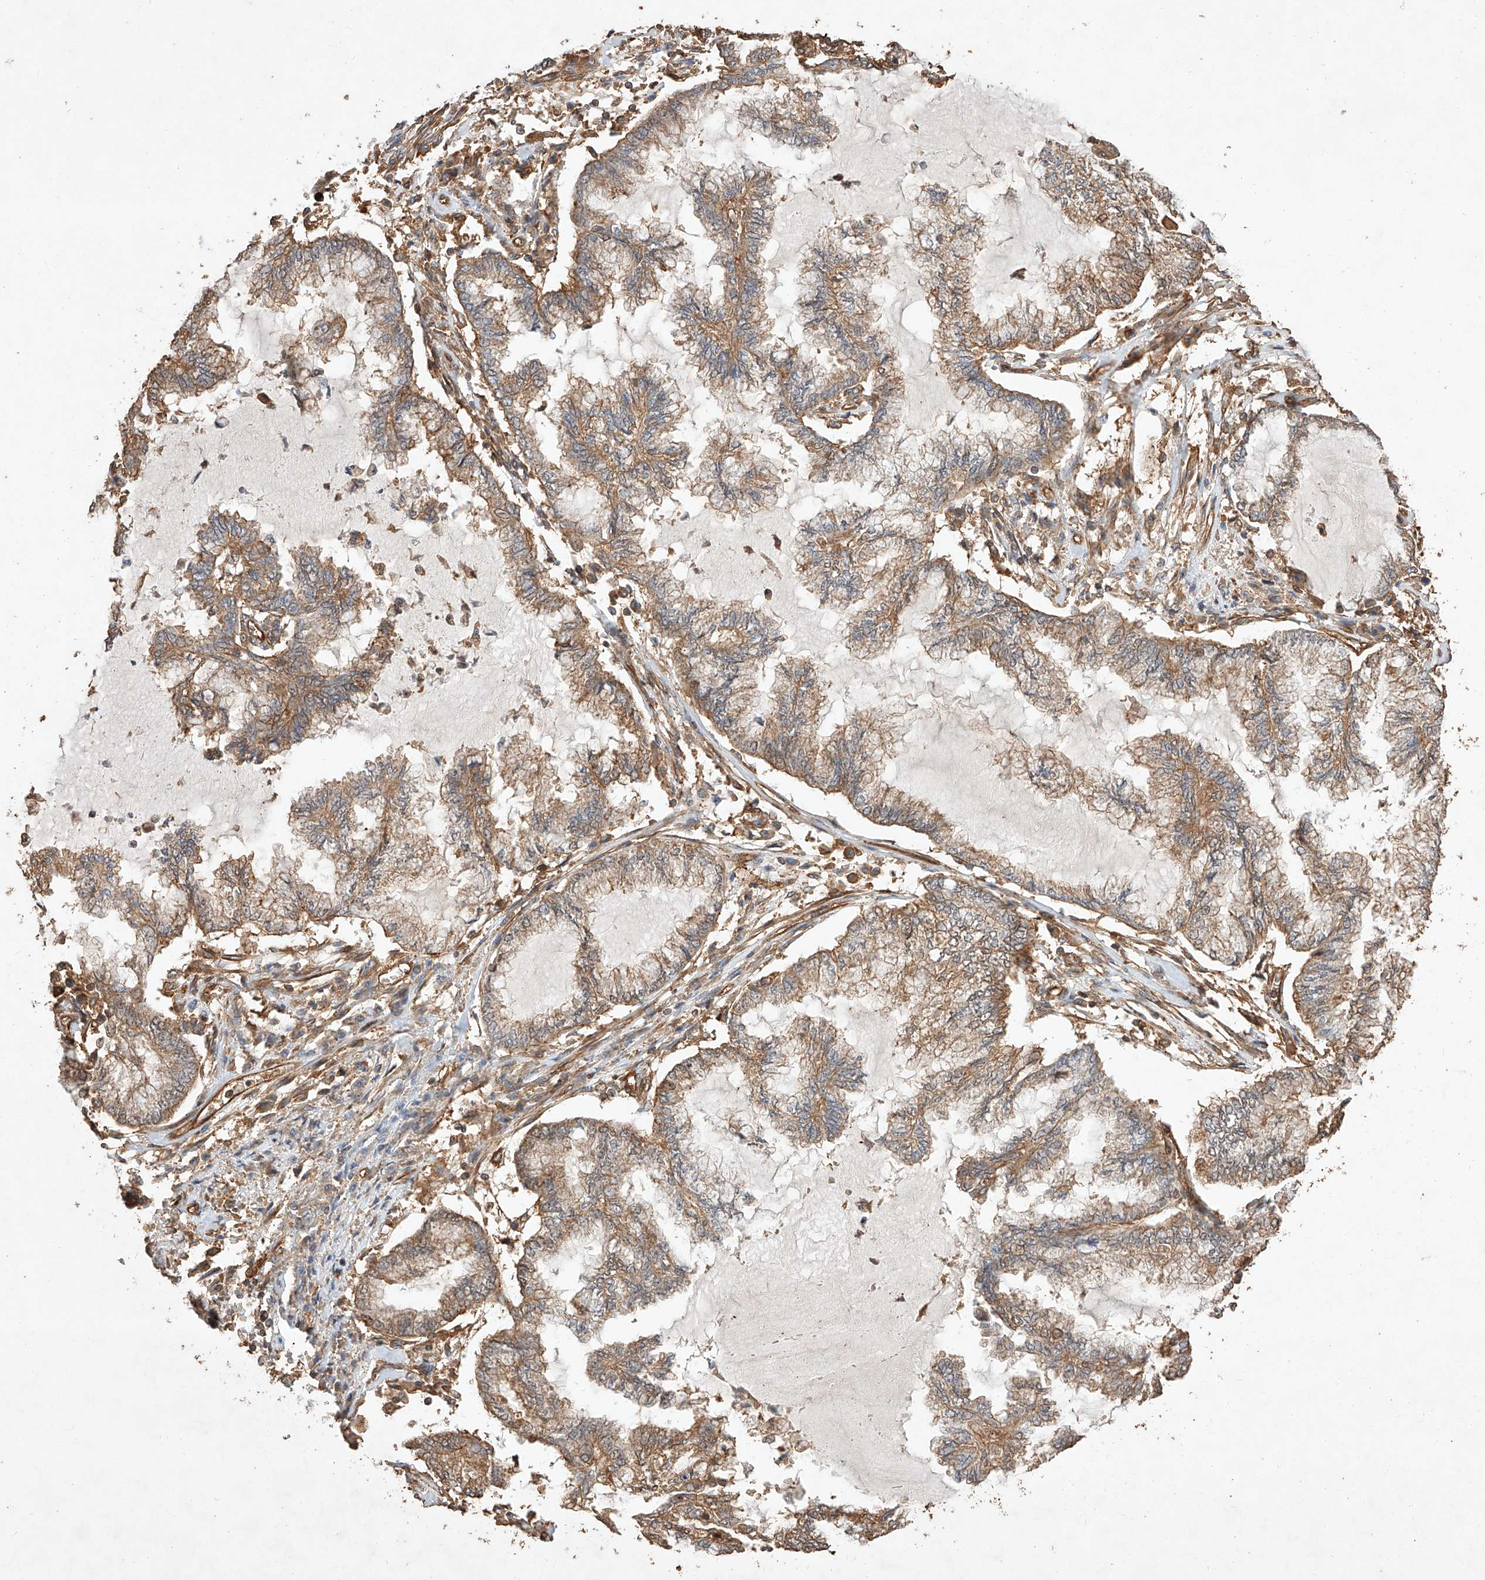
{"staining": {"intensity": "moderate", "quantity": ">75%", "location": "cytoplasmic/membranous"}, "tissue": "endometrial cancer", "cell_type": "Tumor cells", "image_type": "cancer", "snomed": [{"axis": "morphology", "description": "Adenocarcinoma, NOS"}, {"axis": "topography", "description": "Endometrium"}], "caption": "This histopathology image demonstrates adenocarcinoma (endometrial) stained with immunohistochemistry (IHC) to label a protein in brown. The cytoplasmic/membranous of tumor cells show moderate positivity for the protein. Nuclei are counter-stained blue.", "gene": "GHDC", "patient": {"sex": "female", "age": 86}}